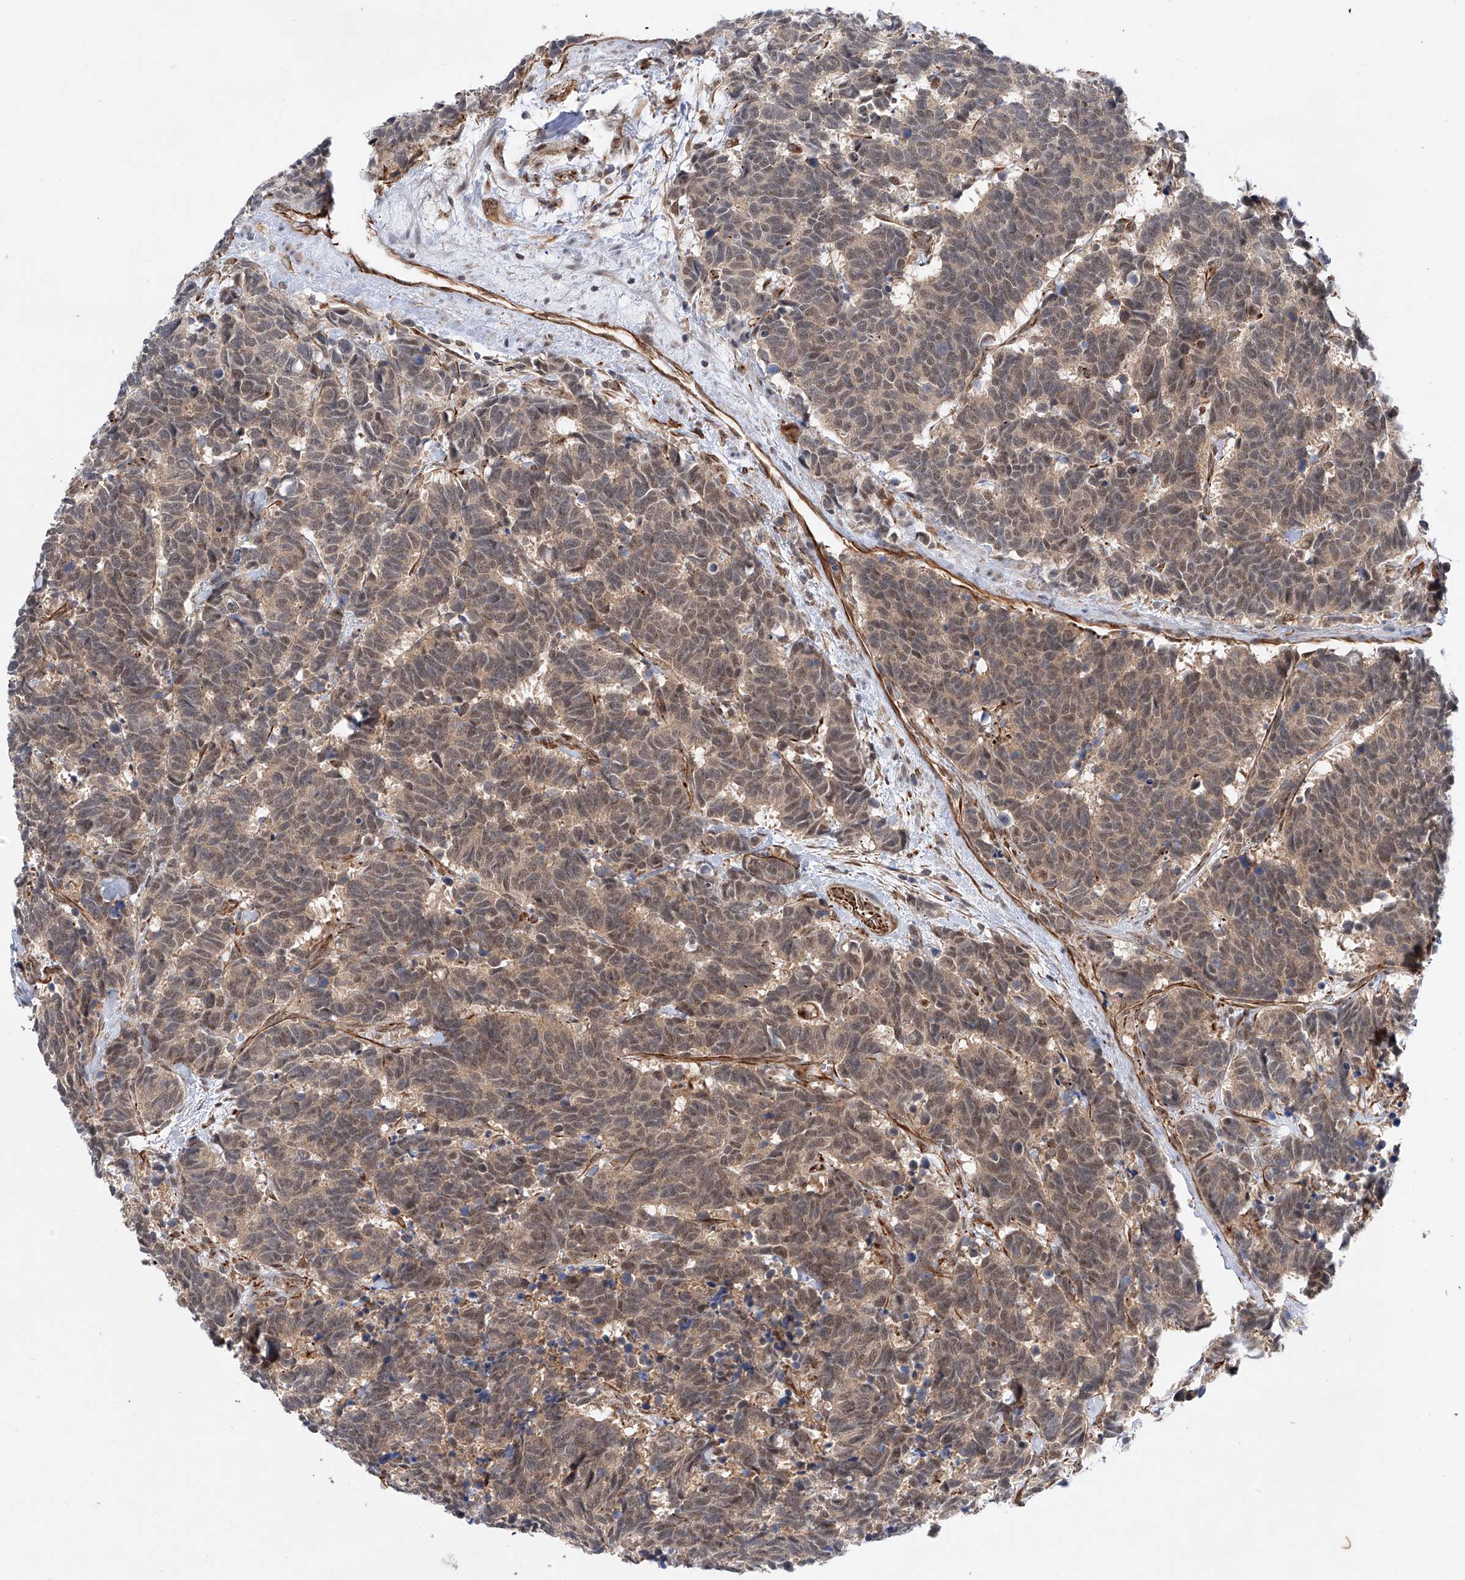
{"staining": {"intensity": "moderate", "quantity": ">75%", "location": "cytoplasmic/membranous,nuclear"}, "tissue": "carcinoid", "cell_type": "Tumor cells", "image_type": "cancer", "snomed": [{"axis": "morphology", "description": "Carcinoma, NOS"}, {"axis": "morphology", "description": "Carcinoid, malignant, NOS"}, {"axis": "topography", "description": "Urinary bladder"}], "caption": "The histopathology image exhibits staining of carcinoid, revealing moderate cytoplasmic/membranous and nuclear protein expression (brown color) within tumor cells.", "gene": "AMD1", "patient": {"sex": "male", "age": 57}}